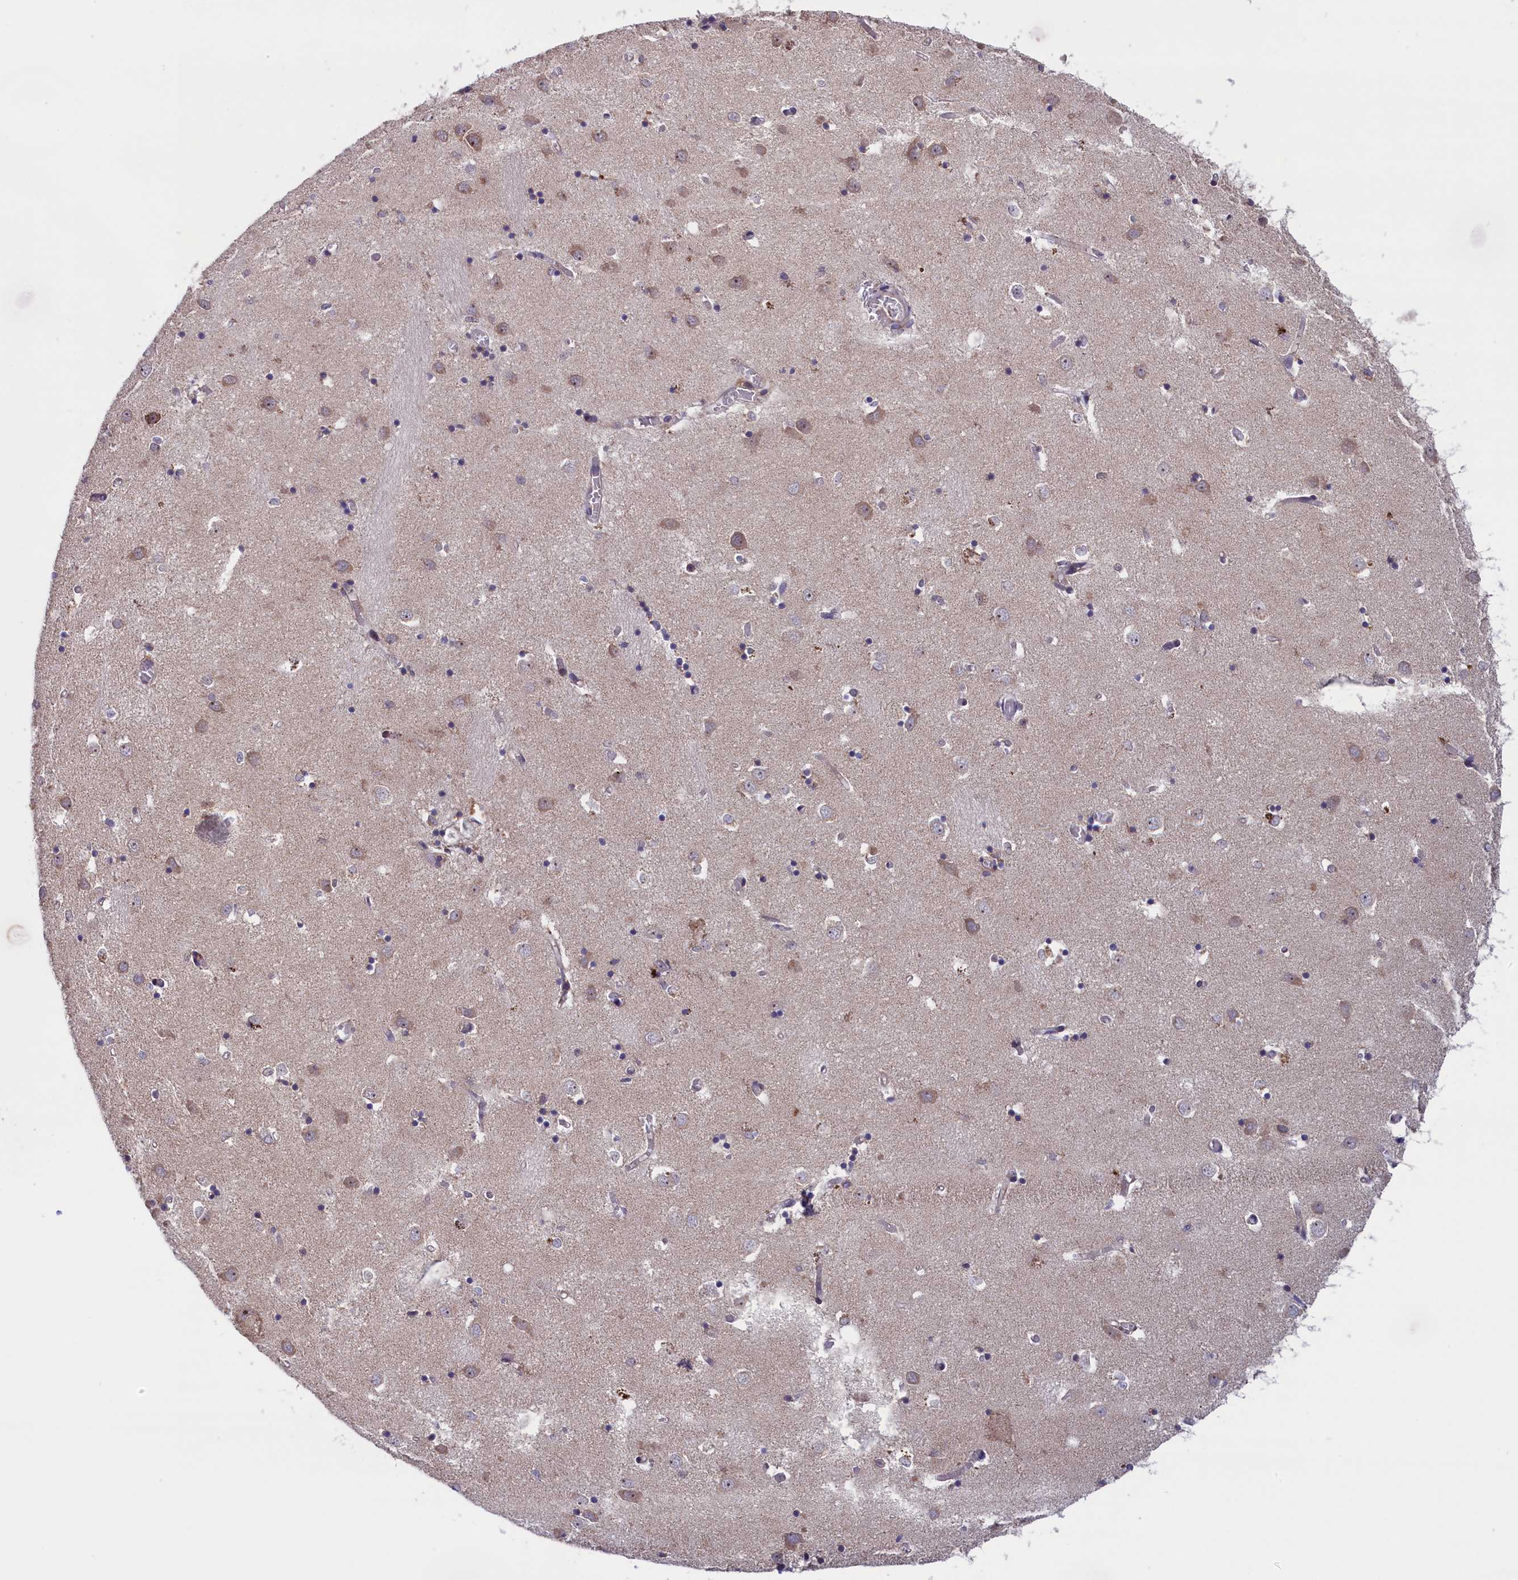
{"staining": {"intensity": "negative", "quantity": "none", "location": "none"}, "tissue": "caudate", "cell_type": "Glial cells", "image_type": "normal", "snomed": [{"axis": "morphology", "description": "Normal tissue, NOS"}, {"axis": "topography", "description": "Lateral ventricle wall"}], "caption": "There is no significant staining in glial cells of caudate. (Brightfield microscopy of DAB (3,3'-diaminobenzidine) IHC at high magnification).", "gene": "TIMM44", "patient": {"sex": "male", "age": 70}}